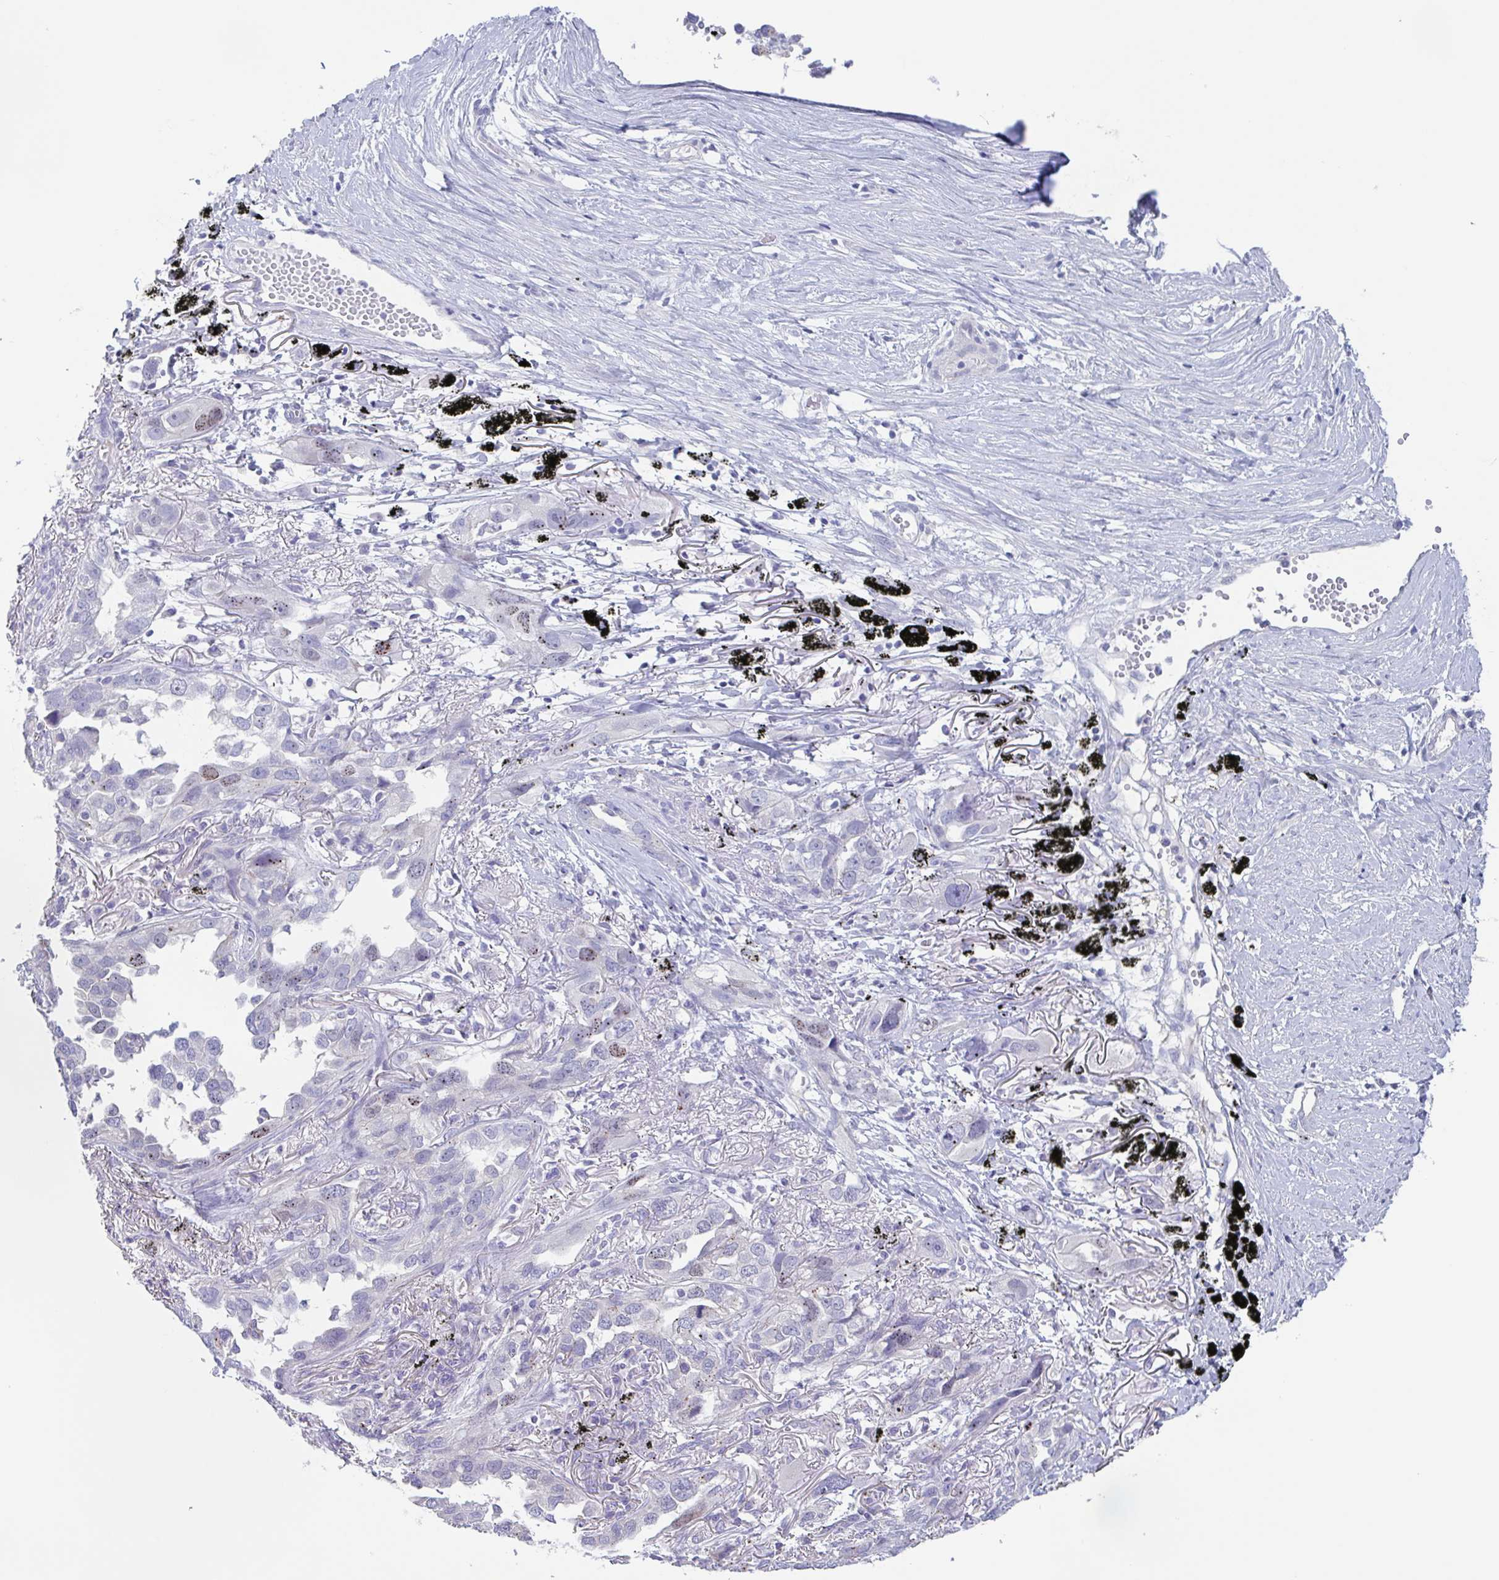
{"staining": {"intensity": "negative", "quantity": "none", "location": "none"}, "tissue": "lung cancer", "cell_type": "Tumor cells", "image_type": "cancer", "snomed": [{"axis": "morphology", "description": "Adenocarcinoma, NOS"}, {"axis": "topography", "description": "Lung"}], "caption": "The photomicrograph demonstrates no significant expression in tumor cells of adenocarcinoma (lung).", "gene": "CHMP5", "patient": {"sex": "male", "age": 67}}